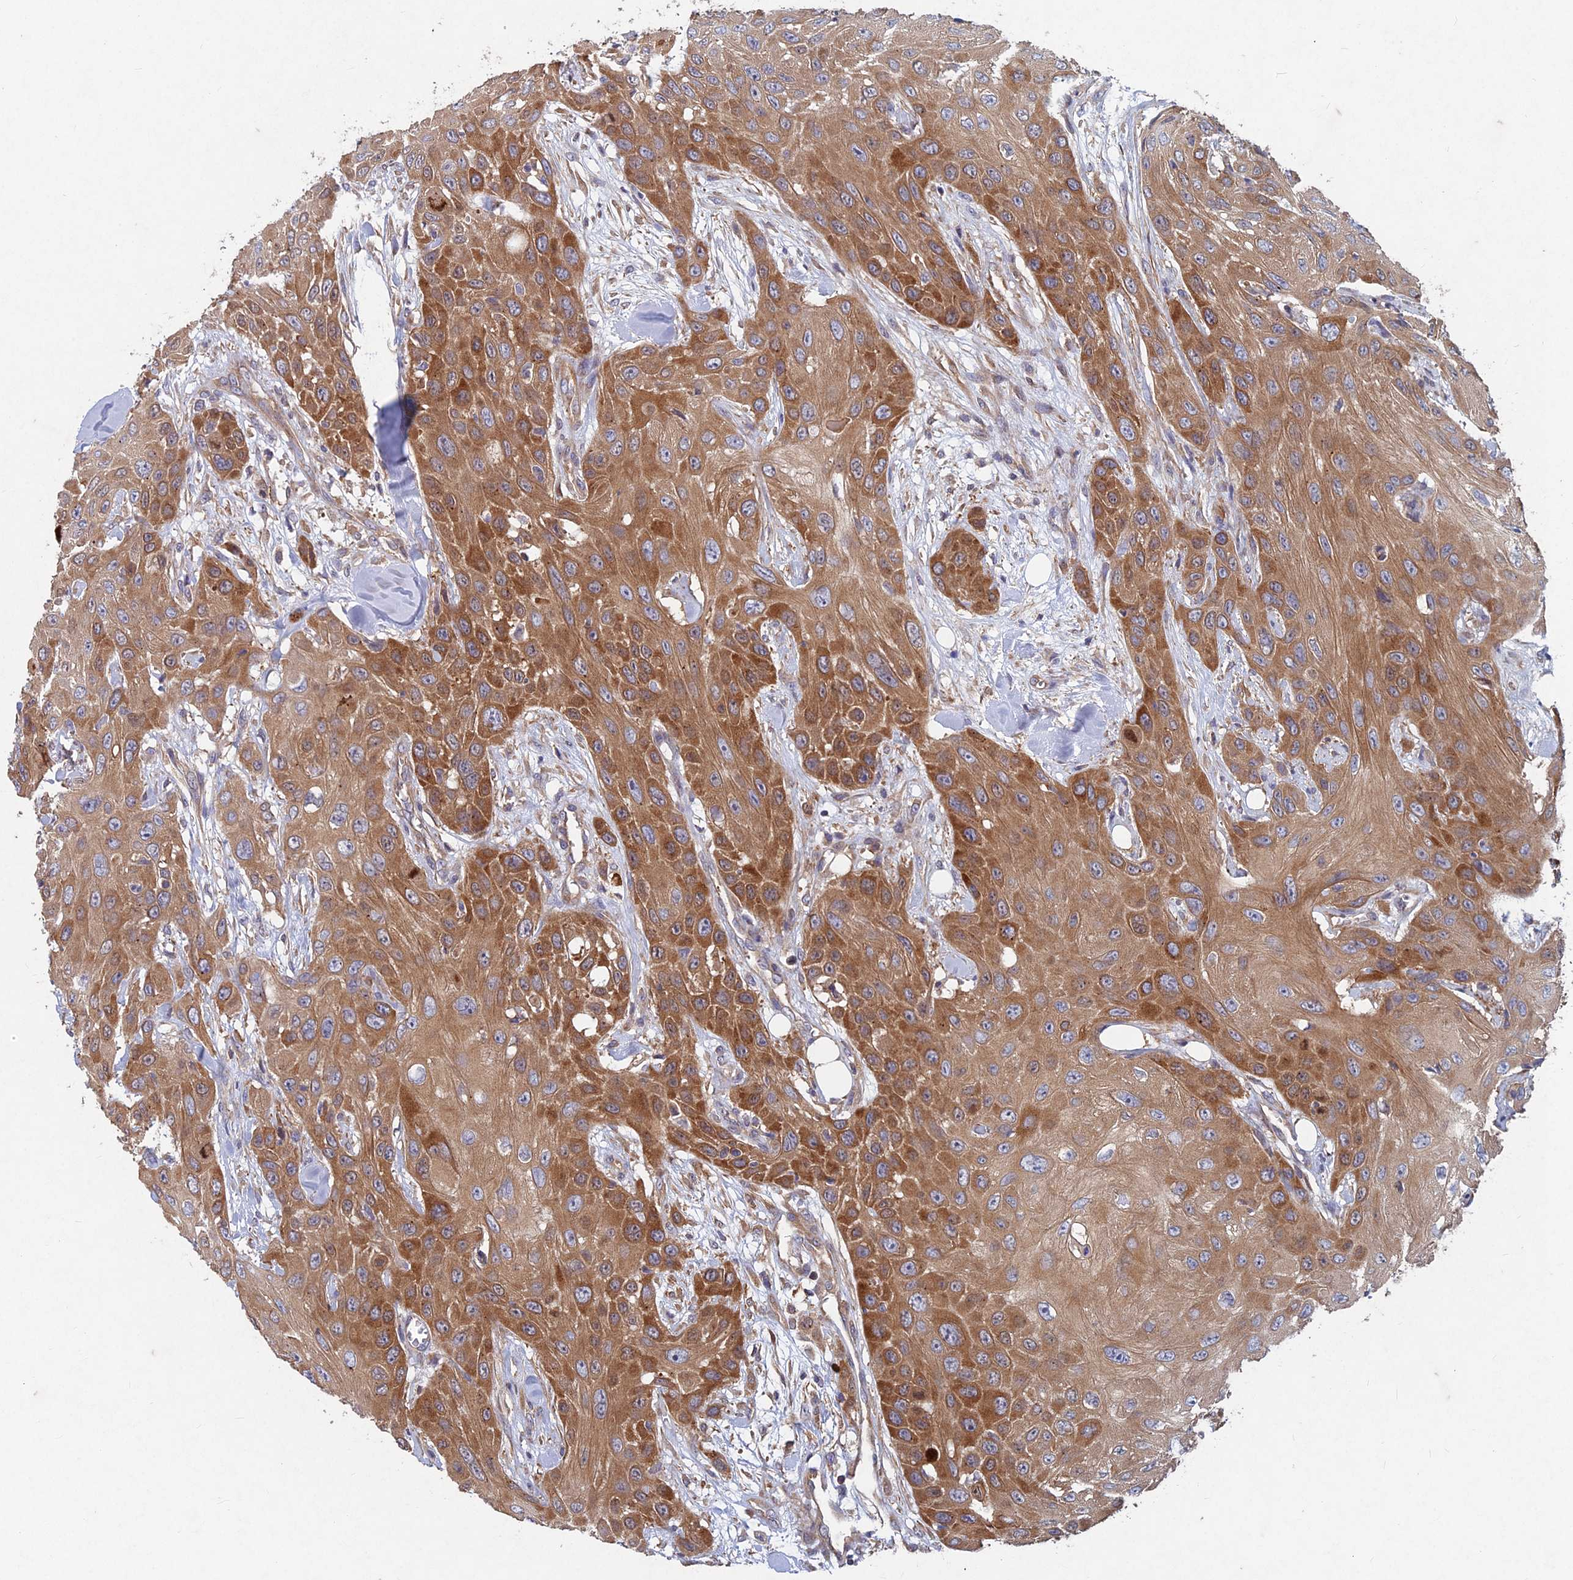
{"staining": {"intensity": "moderate", "quantity": ">75%", "location": "cytoplasmic/membranous"}, "tissue": "head and neck cancer", "cell_type": "Tumor cells", "image_type": "cancer", "snomed": [{"axis": "morphology", "description": "Squamous cell carcinoma, NOS"}, {"axis": "topography", "description": "Head-Neck"}], "caption": "This histopathology image displays immunohistochemistry (IHC) staining of human head and neck cancer, with medium moderate cytoplasmic/membranous staining in approximately >75% of tumor cells.", "gene": "NCAPG", "patient": {"sex": "male", "age": 81}}